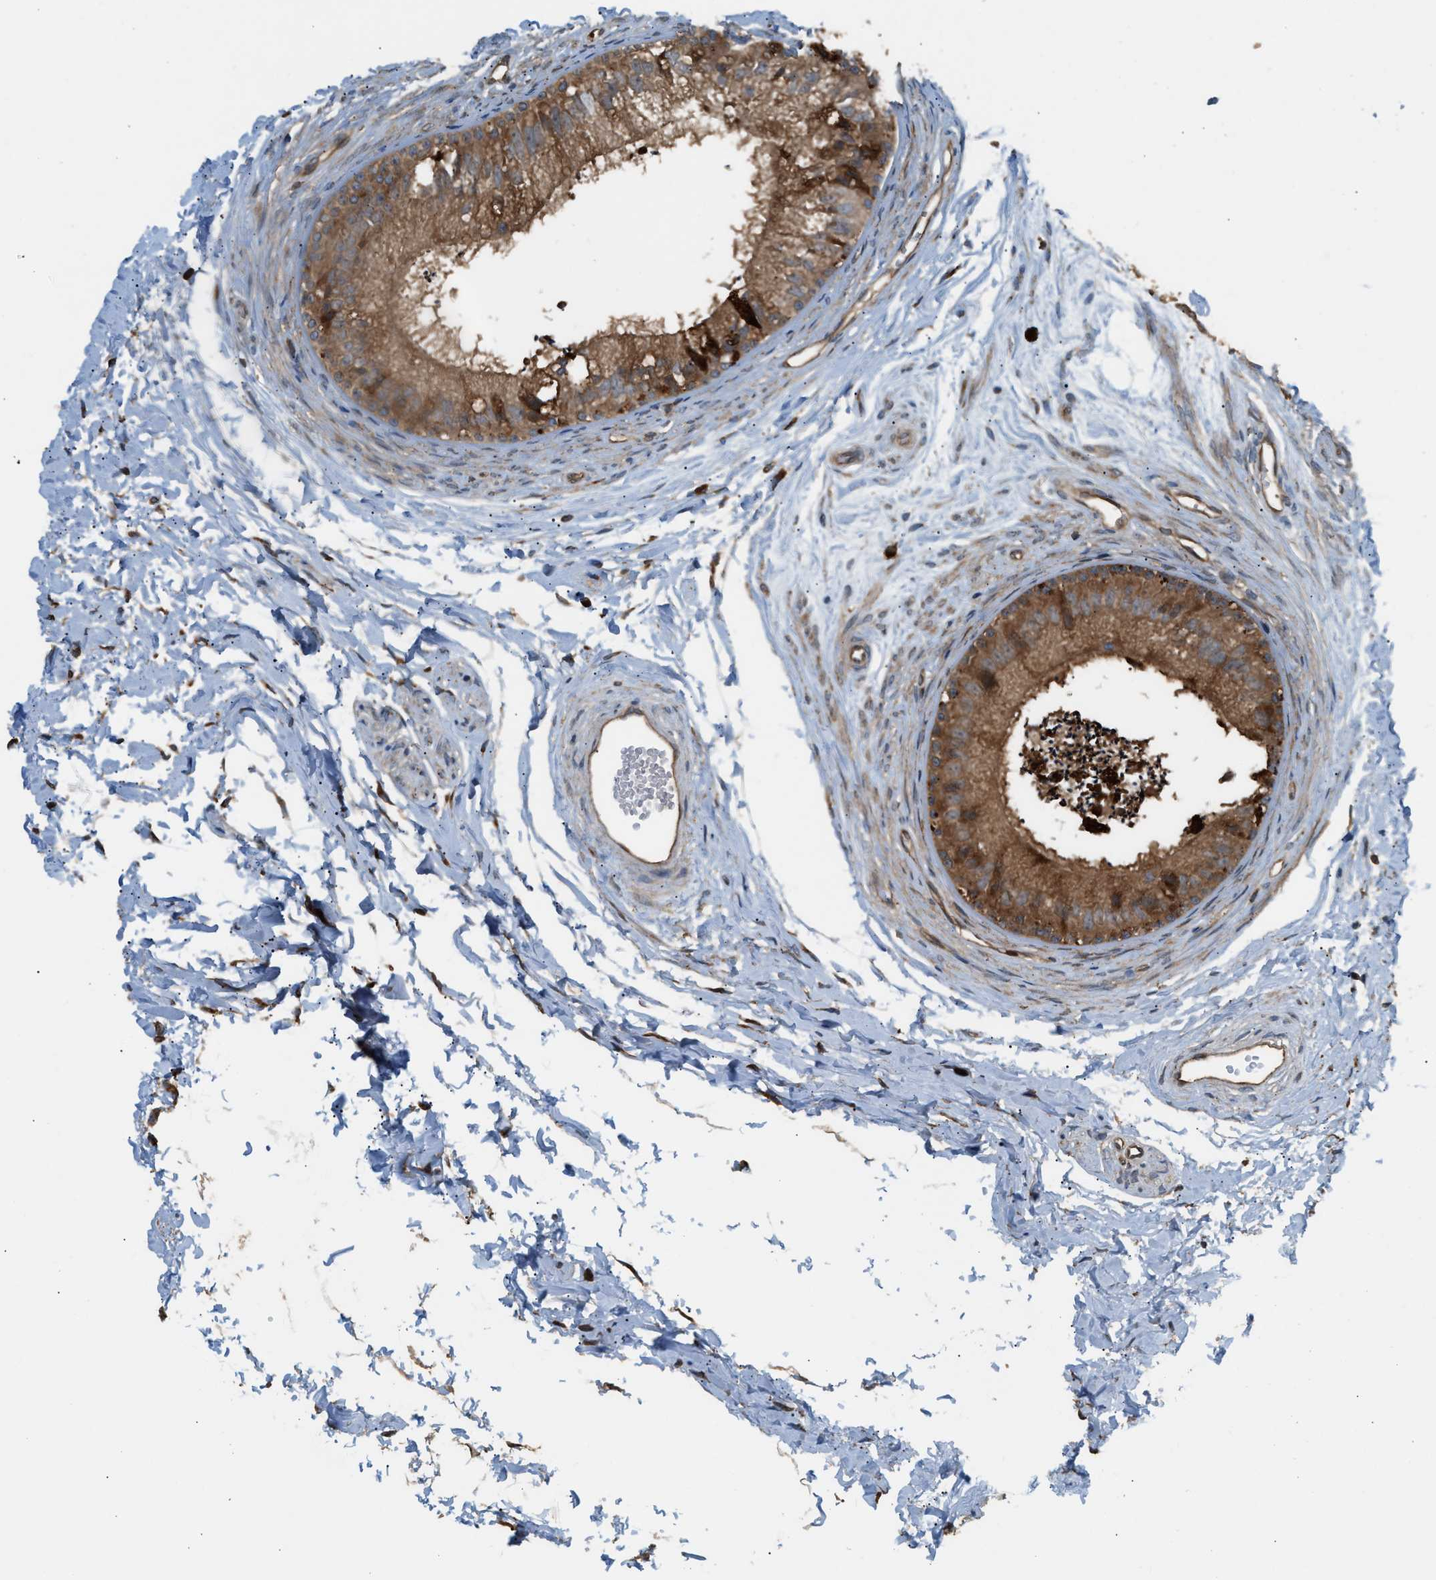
{"staining": {"intensity": "moderate", "quantity": ">75%", "location": "cytoplasmic/membranous"}, "tissue": "epididymis", "cell_type": "Glandular cells", "image_type": "normal", "snomed": [{"axis": "morphology", "description": "Normal tissue, NOS"}, {"axis": "topography", "description": "Epididymis"}], "caption": "Immunohistochemistry of normal epididymis demonstrates medium levels of moderate cytoplasmic/membranous staining in about >75% of glandular cells. (IHC, brightfield microscopy, high magnification).", "gene": "BAIAP2L1", "patient": {"sex": "male", "age": 56}}